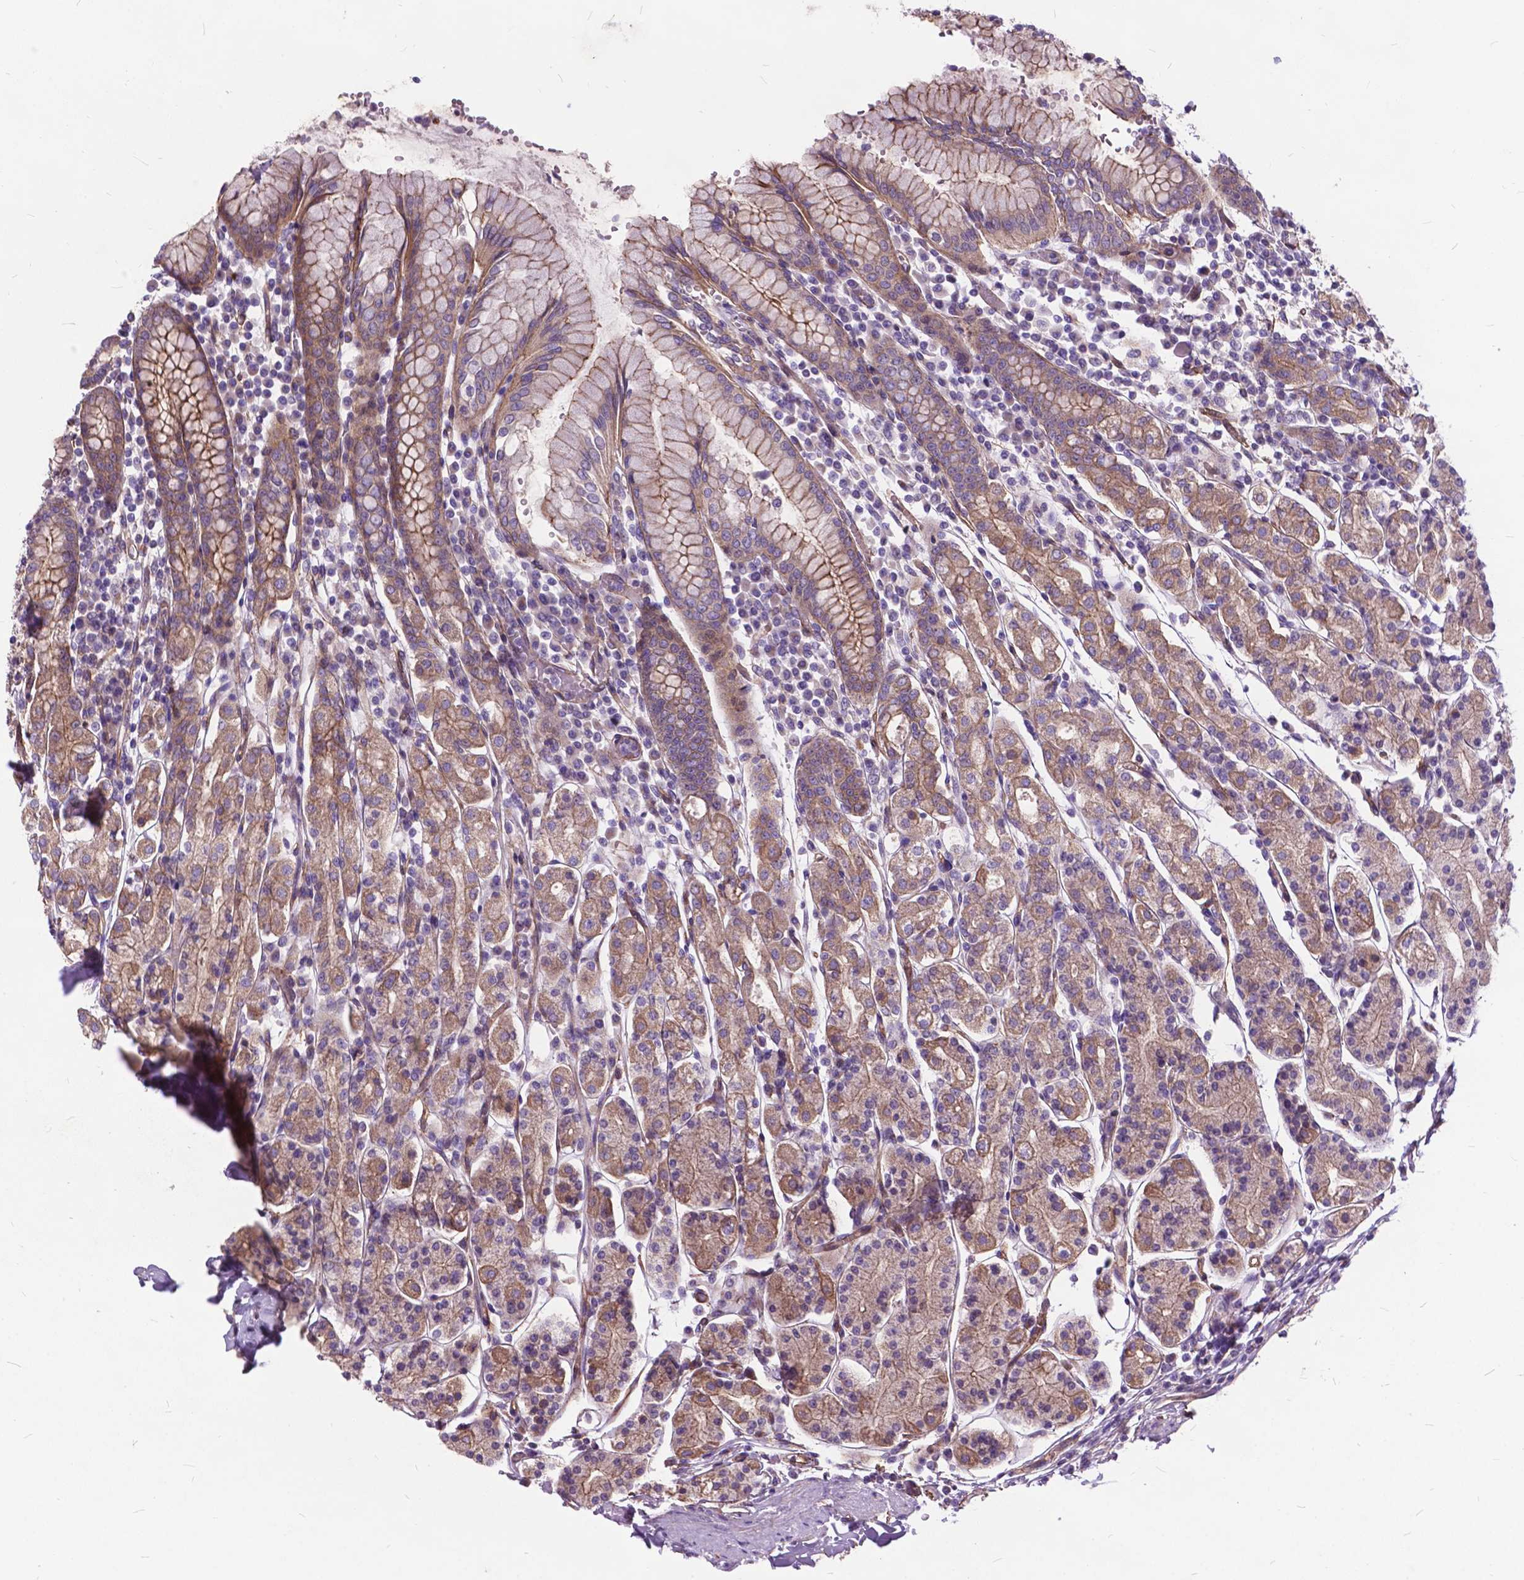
{"staining": {"intensity": "moderate", "quantity": ">75%", "location": "cytoplasmic/membranous"}, "tissue": "stomach", "cell_type": "Glandular cells", "image_type": "normal", "snomed": [{"axis": "morphology", "description": "Normal tissue, NOS"}, {"axis": "topography", "description": "Stomach, upper"}, {"axis": "topography", "description": "Stomach"}], "caption": "Glandular cells reveal medium levels of moderate cytoplasmic/membranous positivity in about >75% of cells in benign stomach.", "gene": "FLT4", "patient": {"sex": "male", "age": 62}}